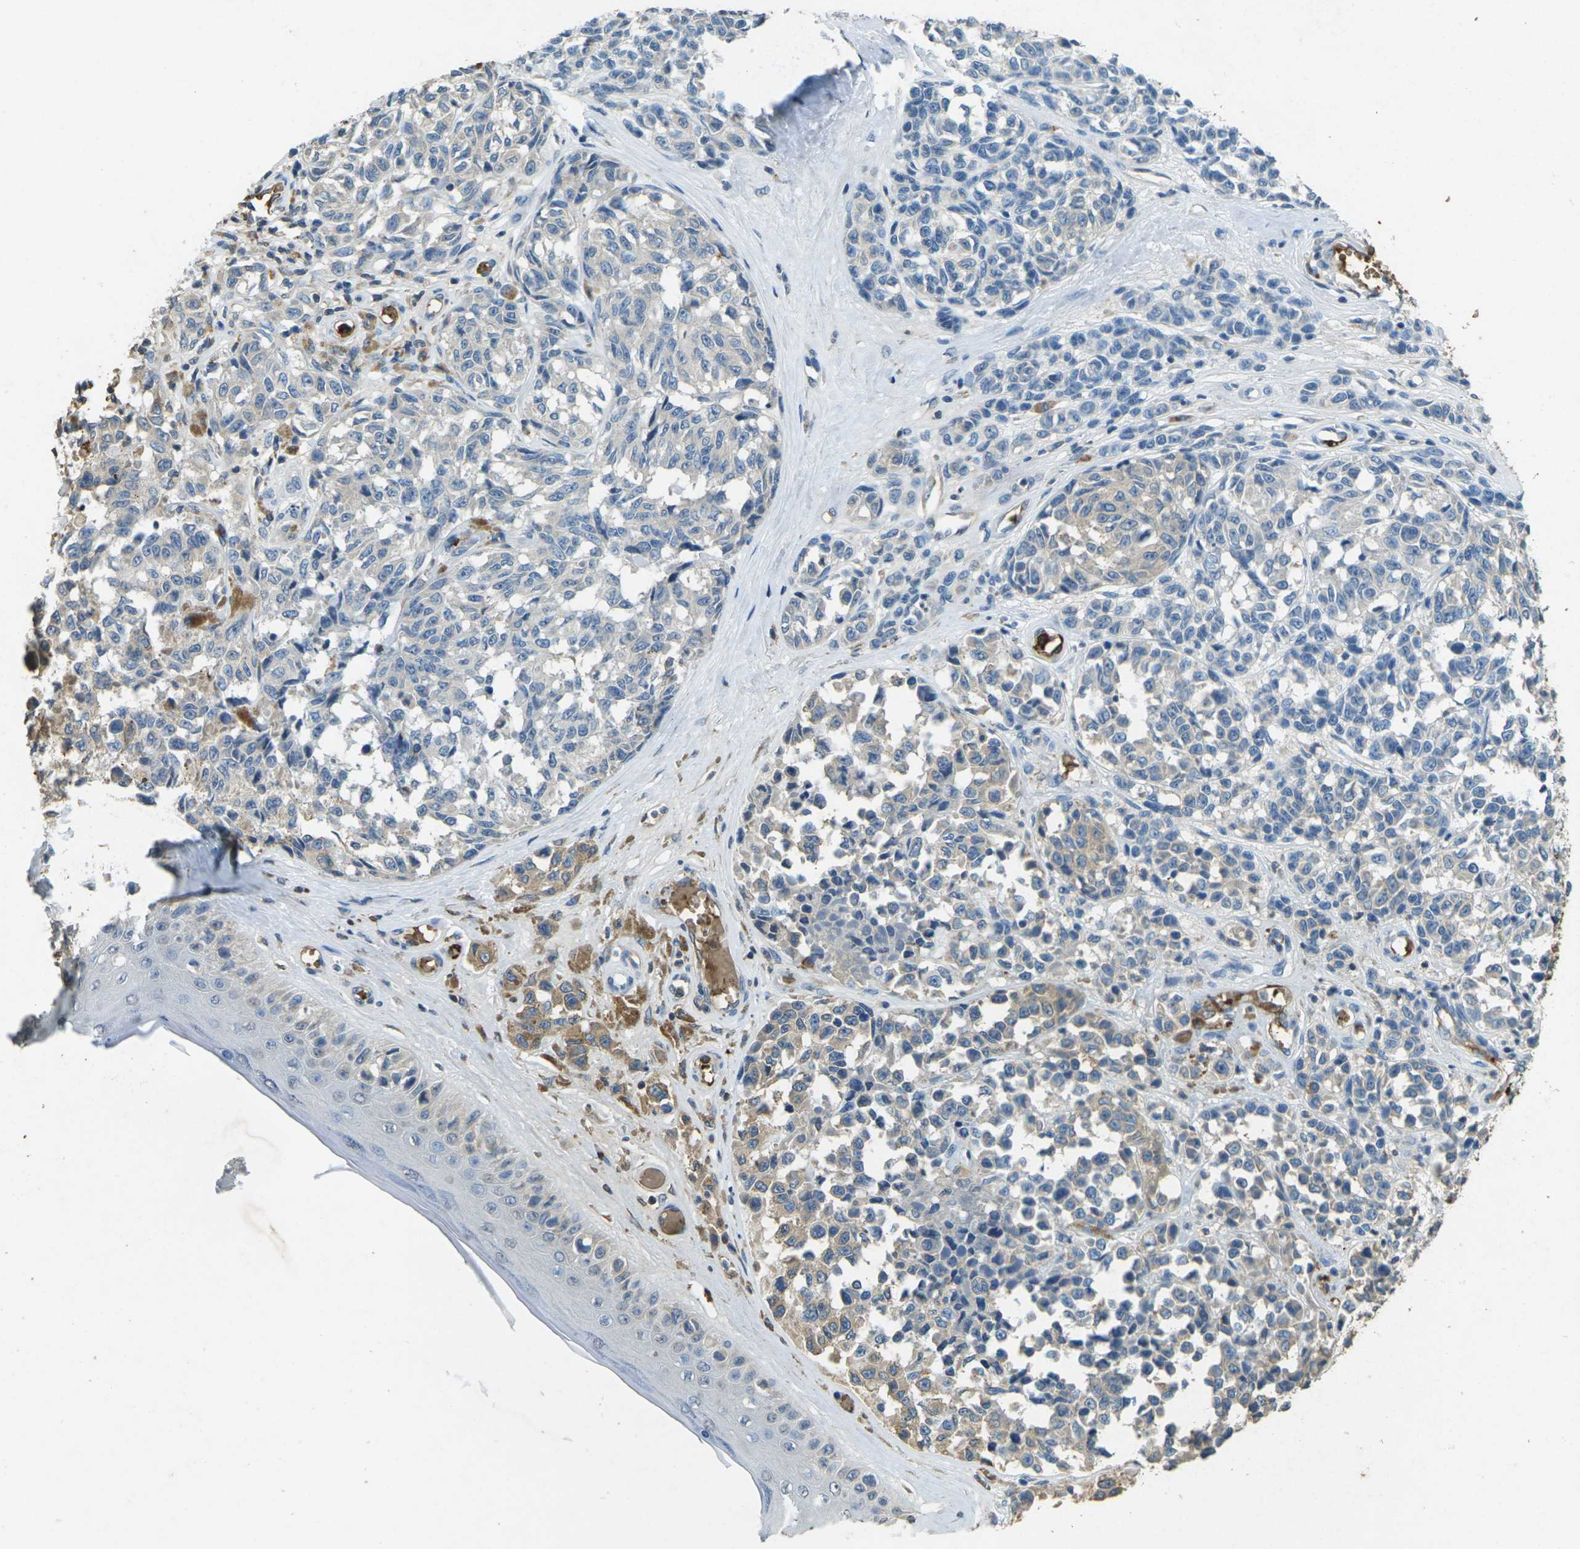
{"staining": {"intensity": "weak", "quantity": ">75%", "location": "cytoplasmic/membranous"}, "tissue": "melanoma", "cell_type": "Tumor cells", "image_type": "cancer", "snomed": [{"axis": "morphology", "description": "Malignant melanoma, NOS"}, {"axis": "topography", "description": "Skin"}], "caption": "This is a micrograph of immunohistochemistry staining of malignant melanoma, which shows weak staining in the cytoplasmic/membranous of tumor cells.", "gene": "HBB", "patient": {"sex": "female", "age": 64}}